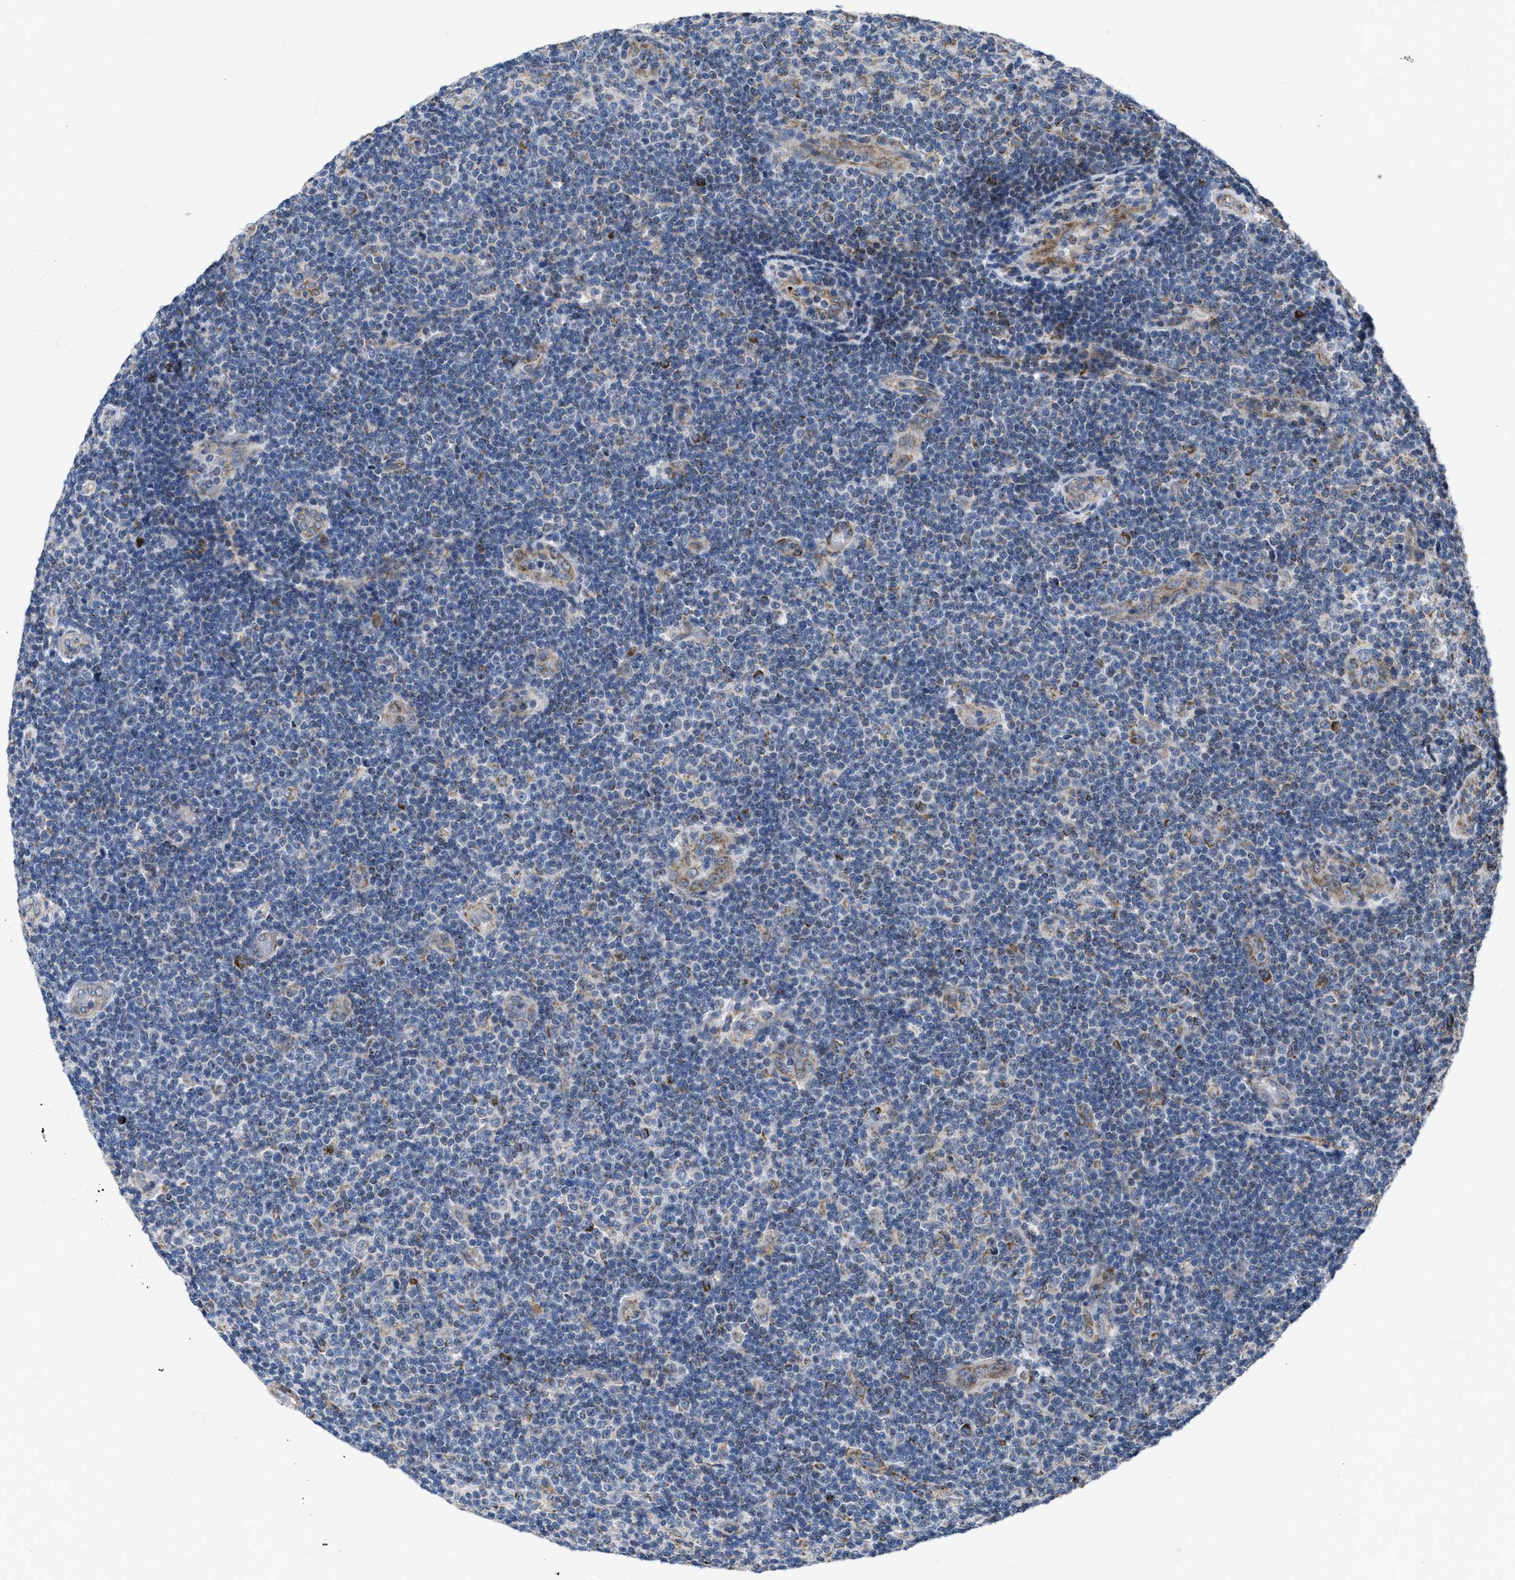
{"staining": {"intensity": "negative", "quantity": "none", "location": "none"}, "tissue": "lymphoma", "cell_type": "Tumor cells", "image_type": "cancer", "snomed": [{"axis": "morphology", "description": "Malignant lymphoma, non-Hodgkin's type, Low grade"}, {"axis": "topography", "description": "Lymph node"}], "caption": "Human lymphoma stained for a protein using immunohistochemistry demonstrates no staining in tumor cells.", "gene": "AKAP1", "patient": {"sex": "male", "age": 83}}